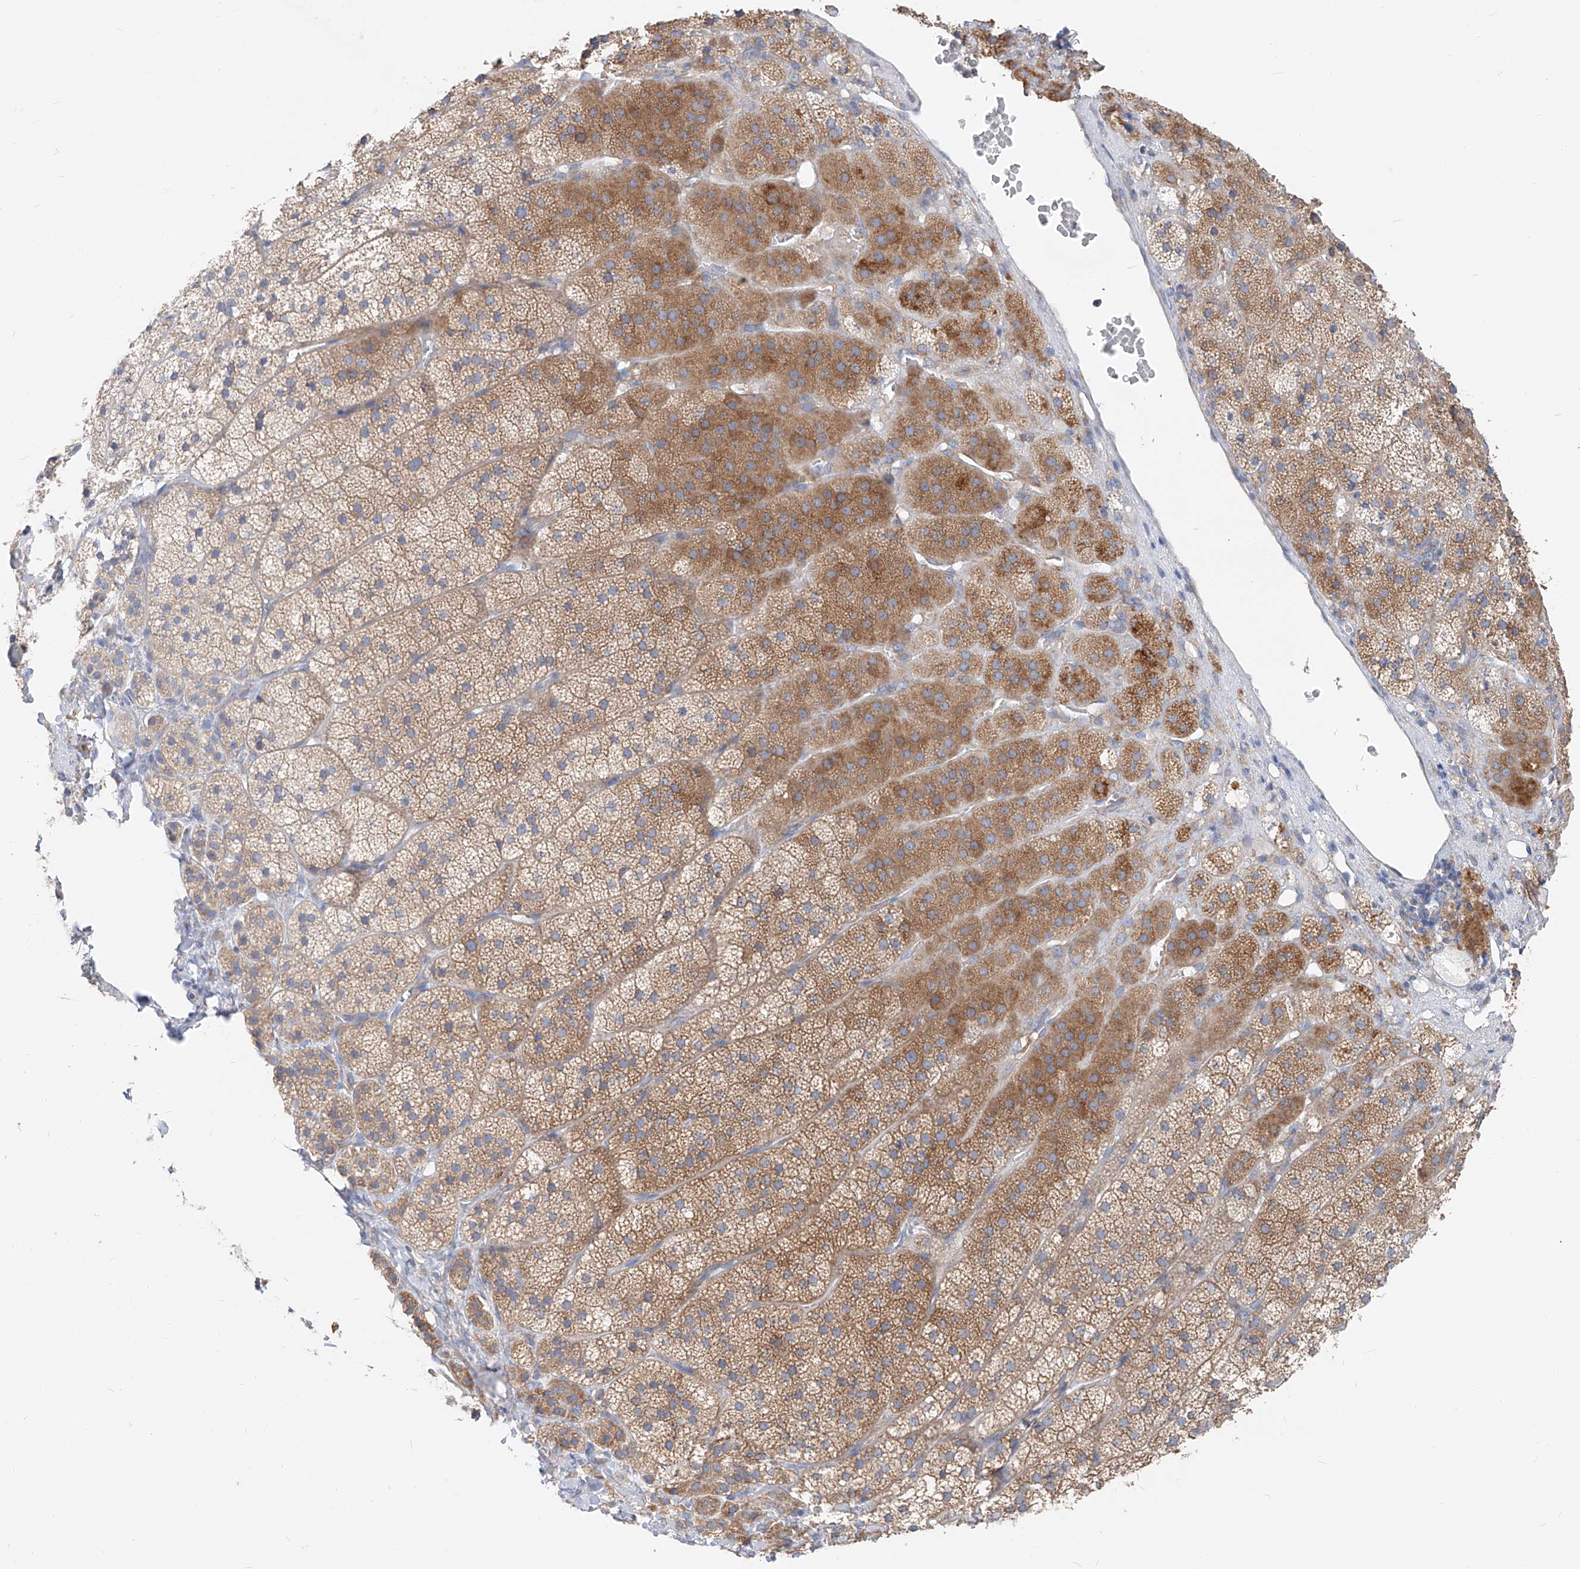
{"staining": {"intensity": "moderate", "quantity": "25%-75%", "location": "cytoplasmic/membranous"}, "tissue": "adrenal gland", "cell_type": "Glandular cells", "image_type": "normal", "snomed": [{"axis": "morphology", "description": "Normal tissue, NOS"}, {"axis": "topography", "description": "Adrenal gland"}], "caption": "This histopathology image shows immunohistochemistry (IHC) staining of normal human adrenal gland, with medium moderate cytoplasmic/membranous staining in about 25%-75% of glandular cells.", "gene": "UFL1", "patient": {"sex": "female", "age": 44}}